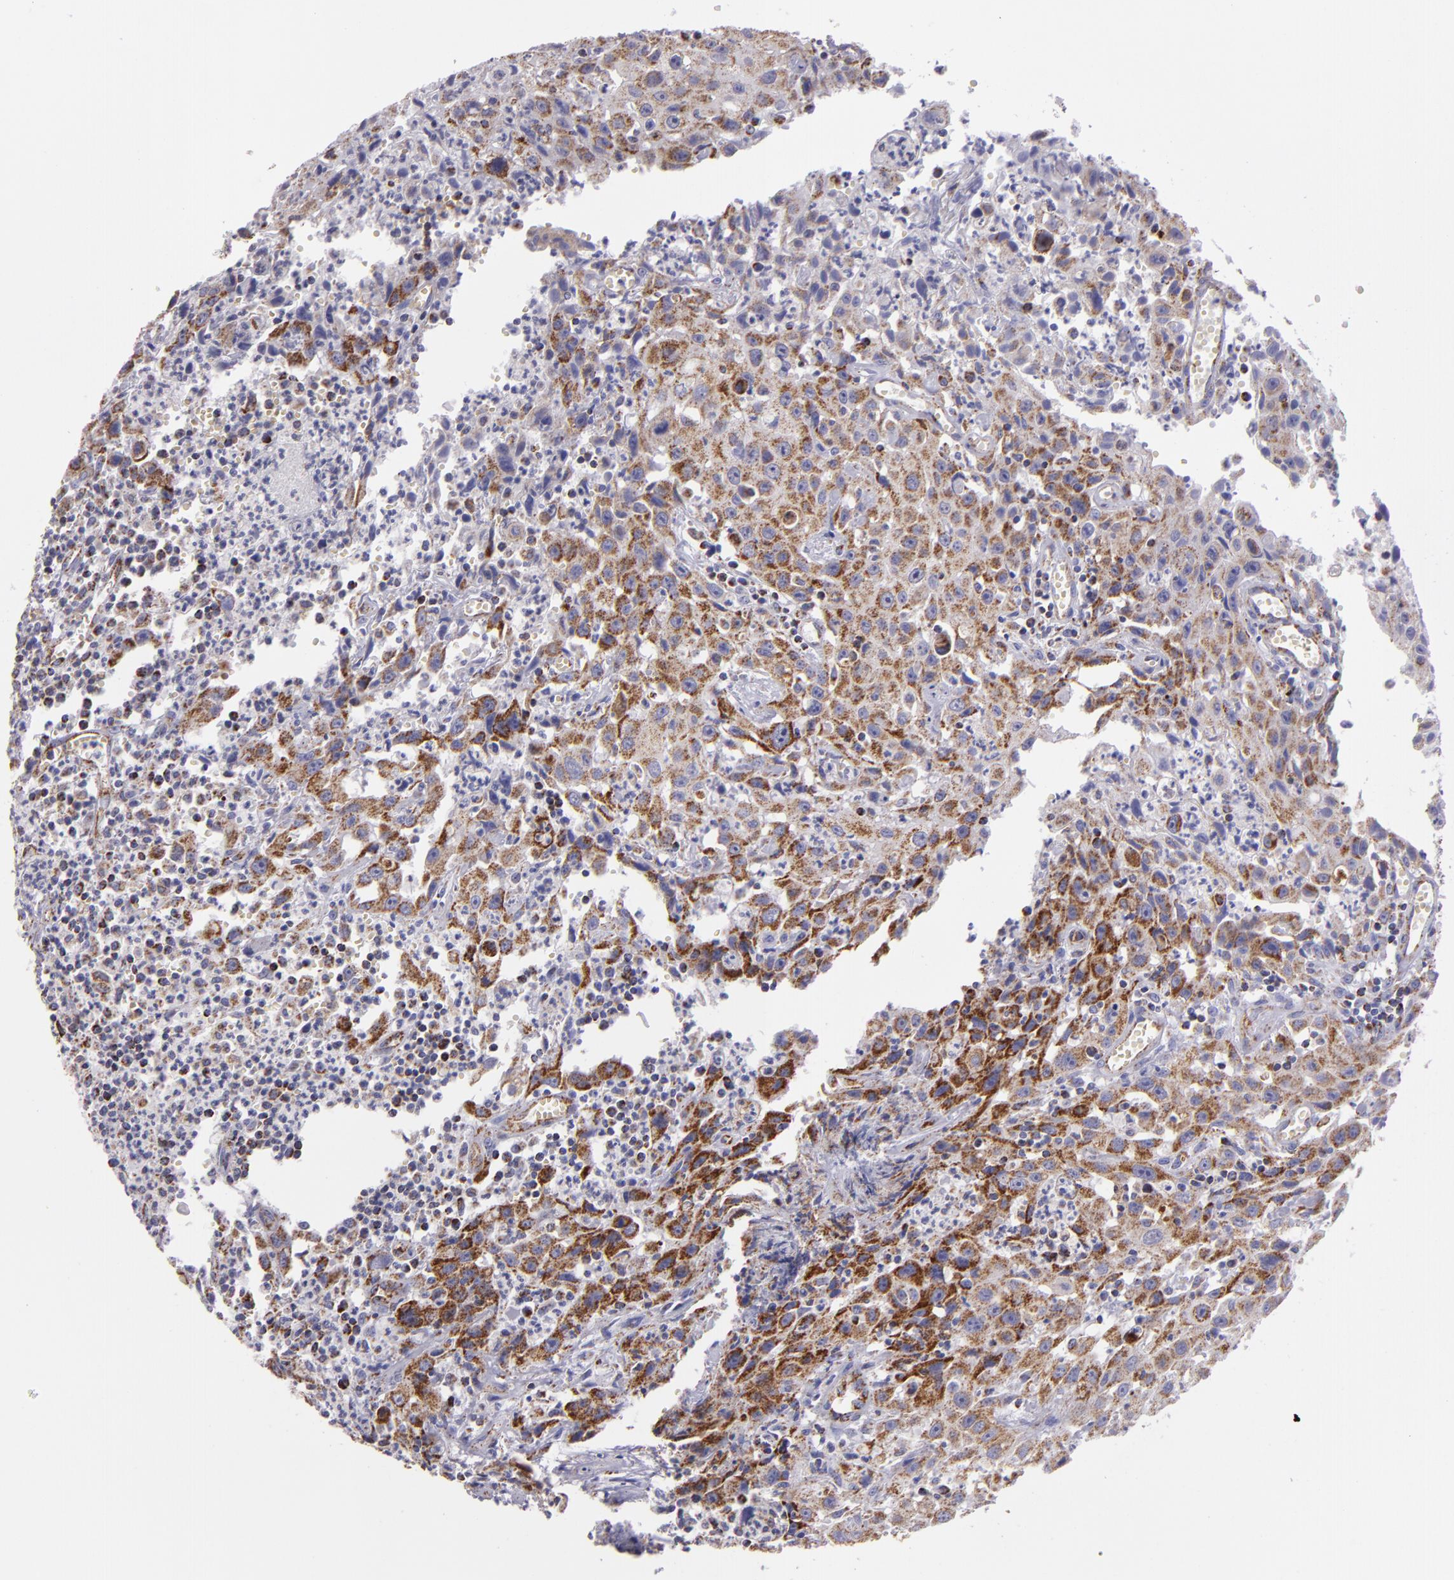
{"staining": {"intensity": "moderate", "quantity": "25%-75%", "location": "cytoplasmic/membranous"}, "tissue": "urothelial cancer", "cell_type": "Tumor cells", "image_type": "cancer", "snomed": [{"axis": "morphology", "description": "Urothelial carcinoma, High grade"}, {"axis": "topography", "description": "Urinary bladder"}], "caption": "Human urothelial cancer stained for a protein (brown) shows moderate cytoplasmic/membranous positive staining in approximately 25%-75% of tumor cells.", "gene": "HSPD1", "patient": {"sex": "male", "age": 66}}